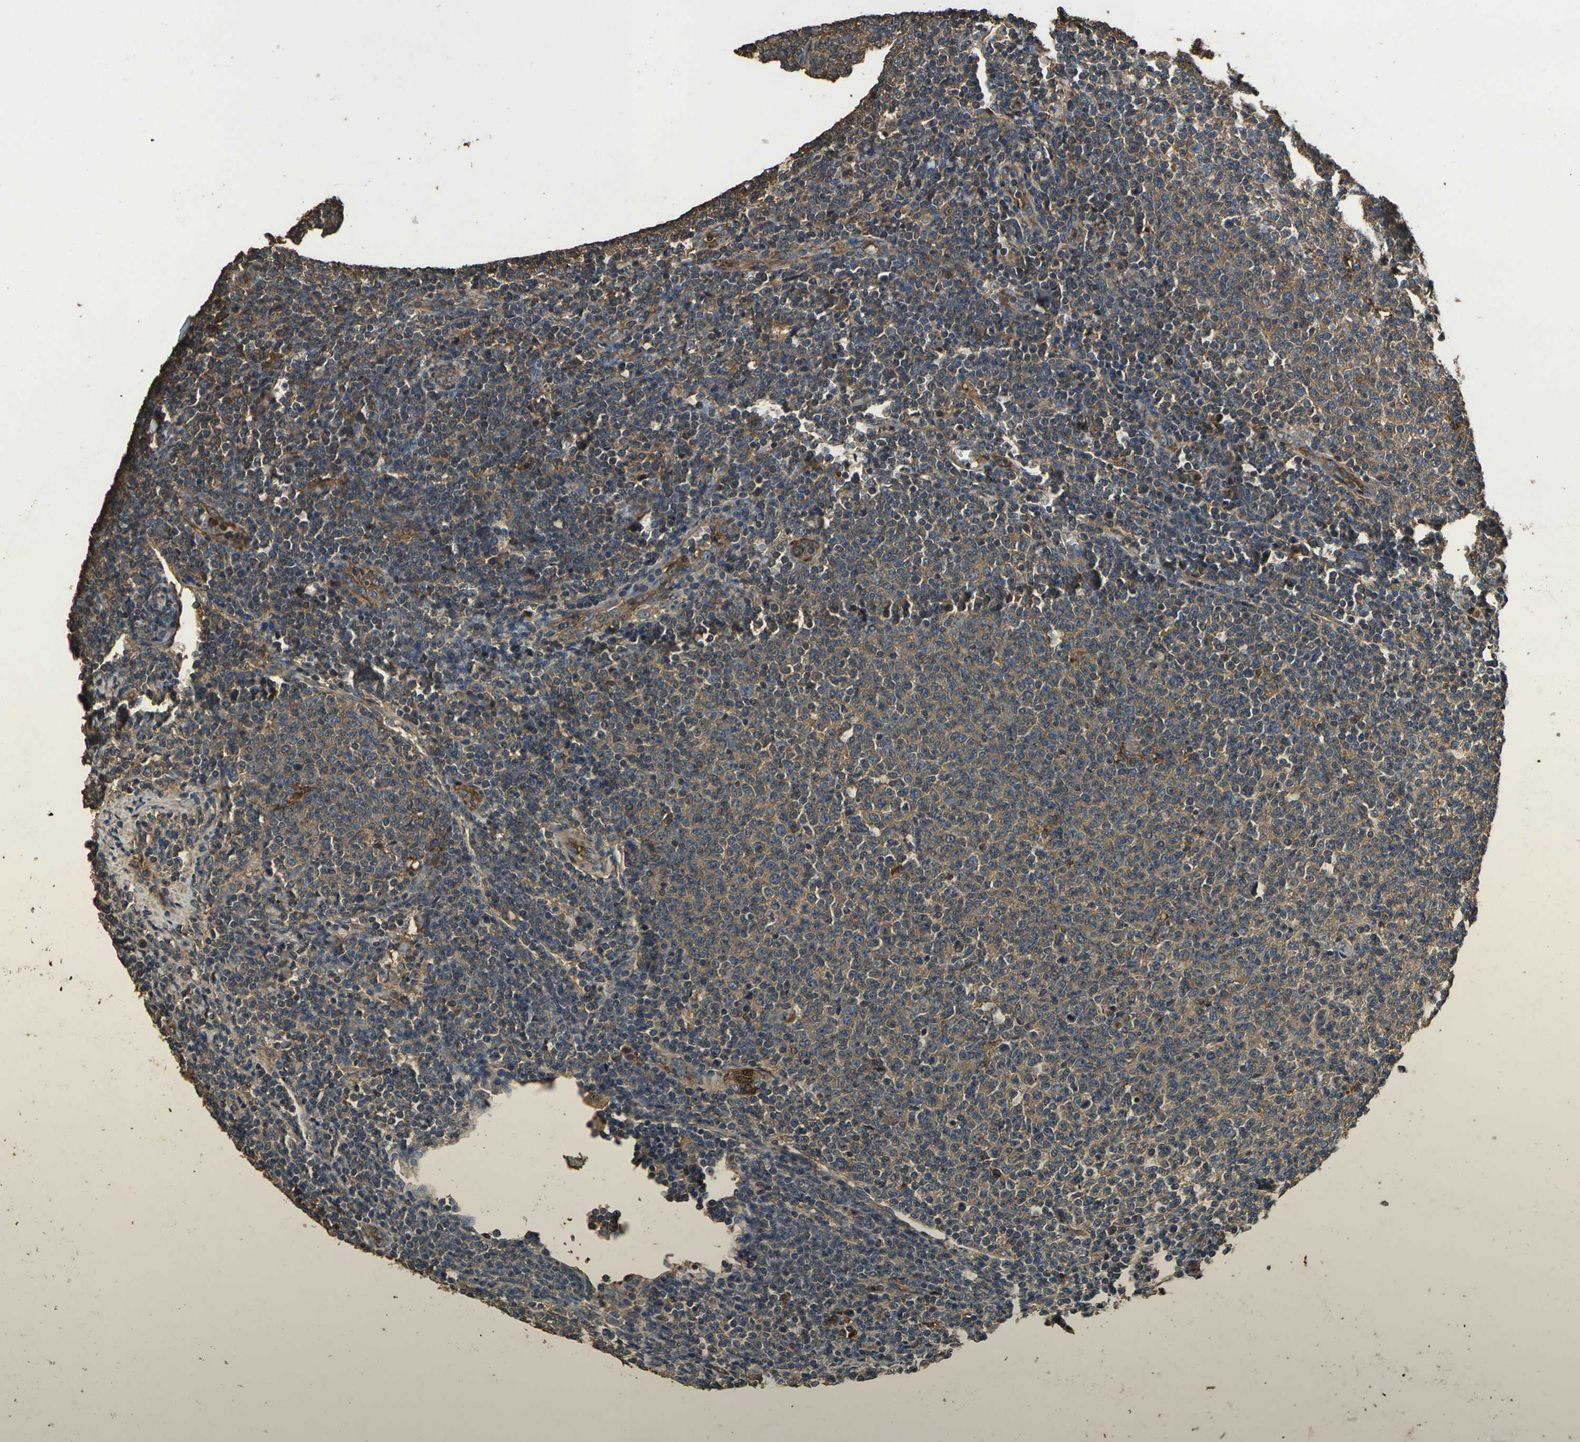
{"staining": {"intensity": "moderate", "quantity": ">75%", "location": "cytoplasmic/membranous"}, "tissue": "lymphoma", "cell_type": "Tumor cells", "image_type": "cancer", "snomed": [{"axis": "morphology", "description": "Malignant lymphoma, non-Hodgkin's type, Low grade"}, {"axis": "topography", "description": "Lymph node"}], "caption": "Immunohistochemical staining of human low-grade malignant lymphoma, non-Hodgkin's type exhibits medium levels of moderate cytoplasmic/membranous staining in about >75% of tumor cells.", "gene": "HSPG2", "patient": {"sex": "male", "age": 66}}